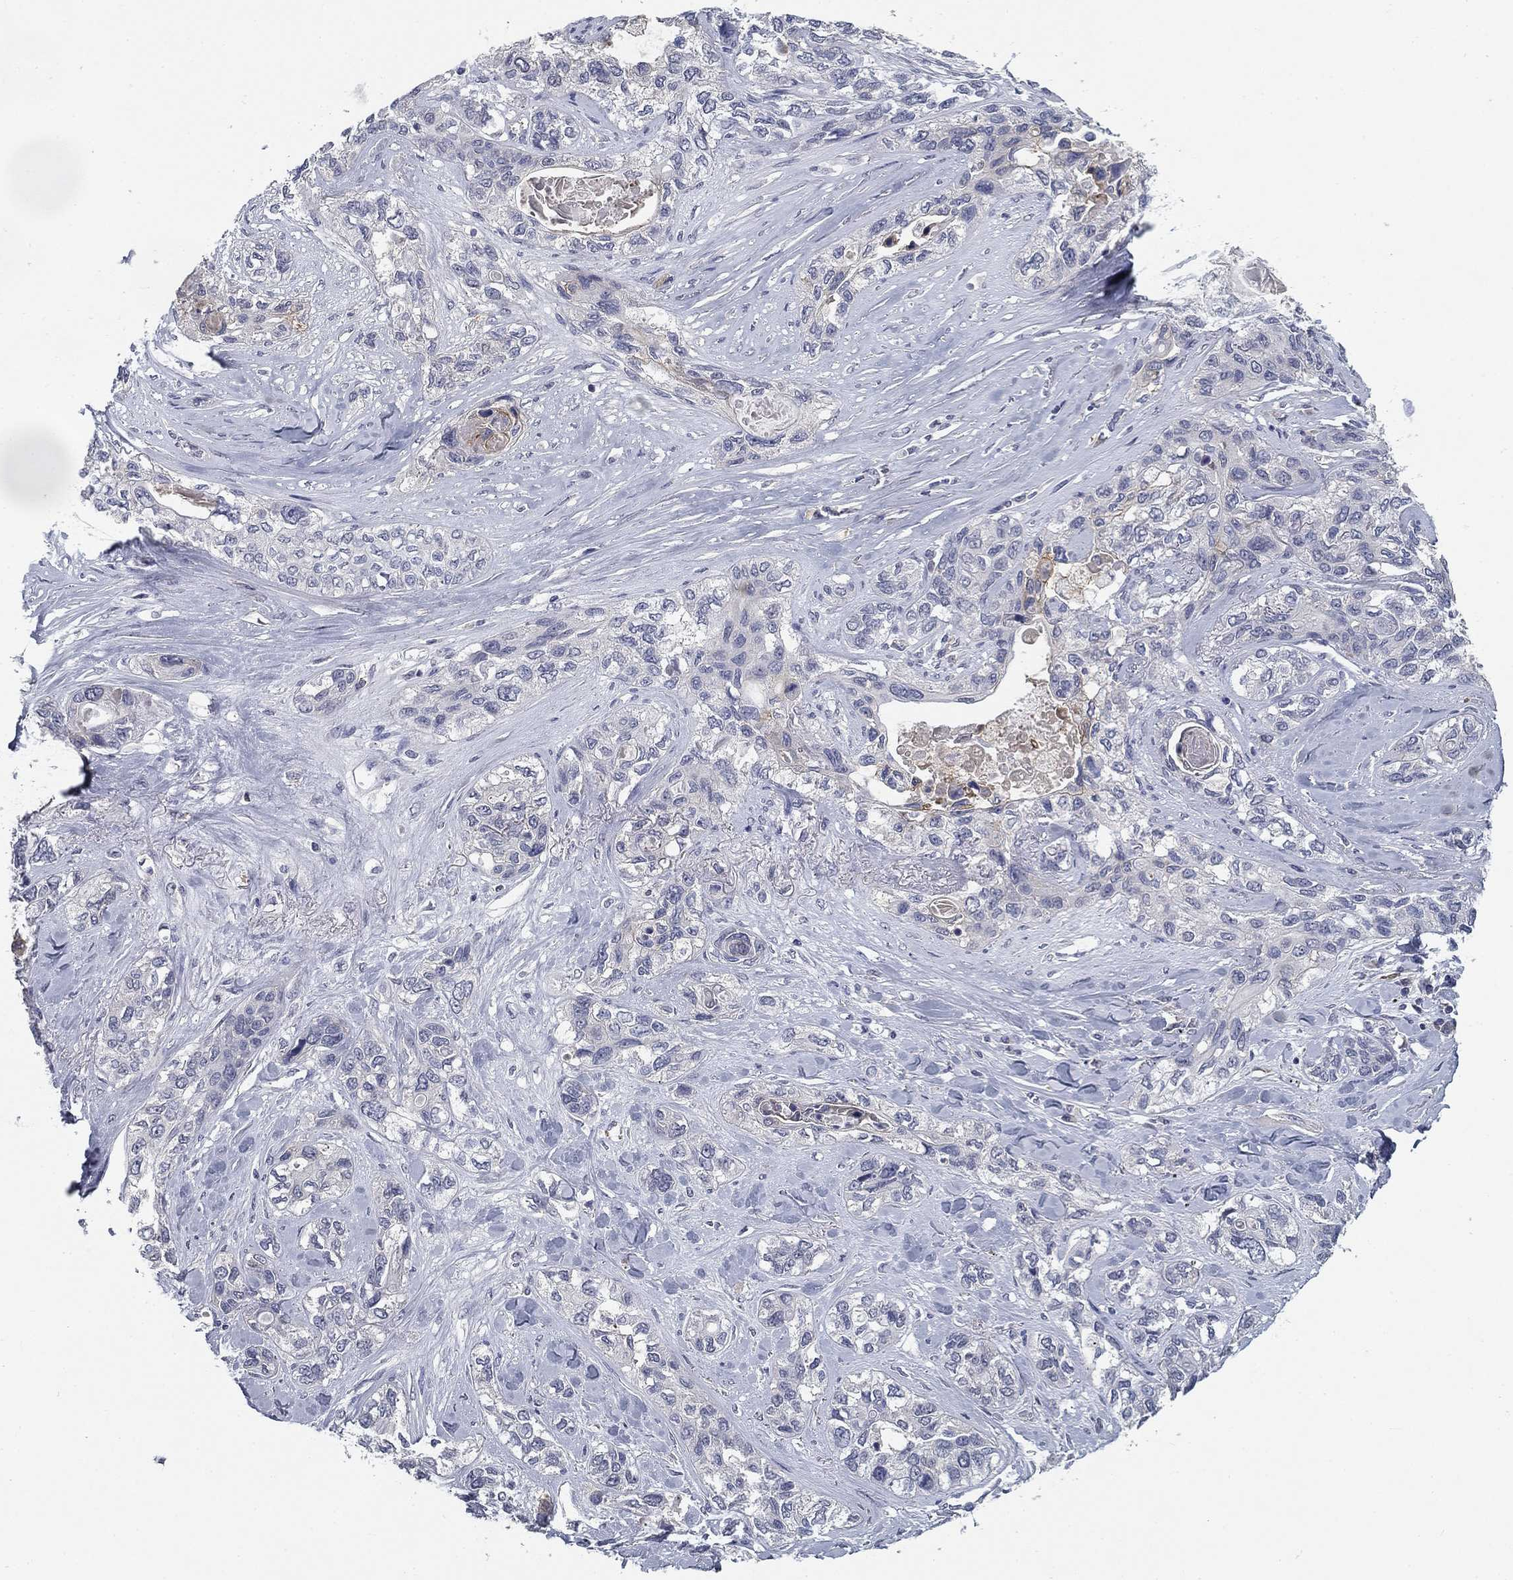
{"staining": {"intensity": "negative", "quantity": "none", "location": "none"}, "tissue": "lung cancer", "cell_type": "Tumor cells", "image_type": "cancer", "snomed": [{"axis": "morphology", "description": "Squamous cell carcinoma, NOS"}, {"axis": "topography", "description": "Lung"}], "caption": "Tumor cells show no significant expression in lung squamous cell carcinoma. Nuclei are stained in blue.", "gene": "CD274", "patient": {"sex": "female", "age": 70}}